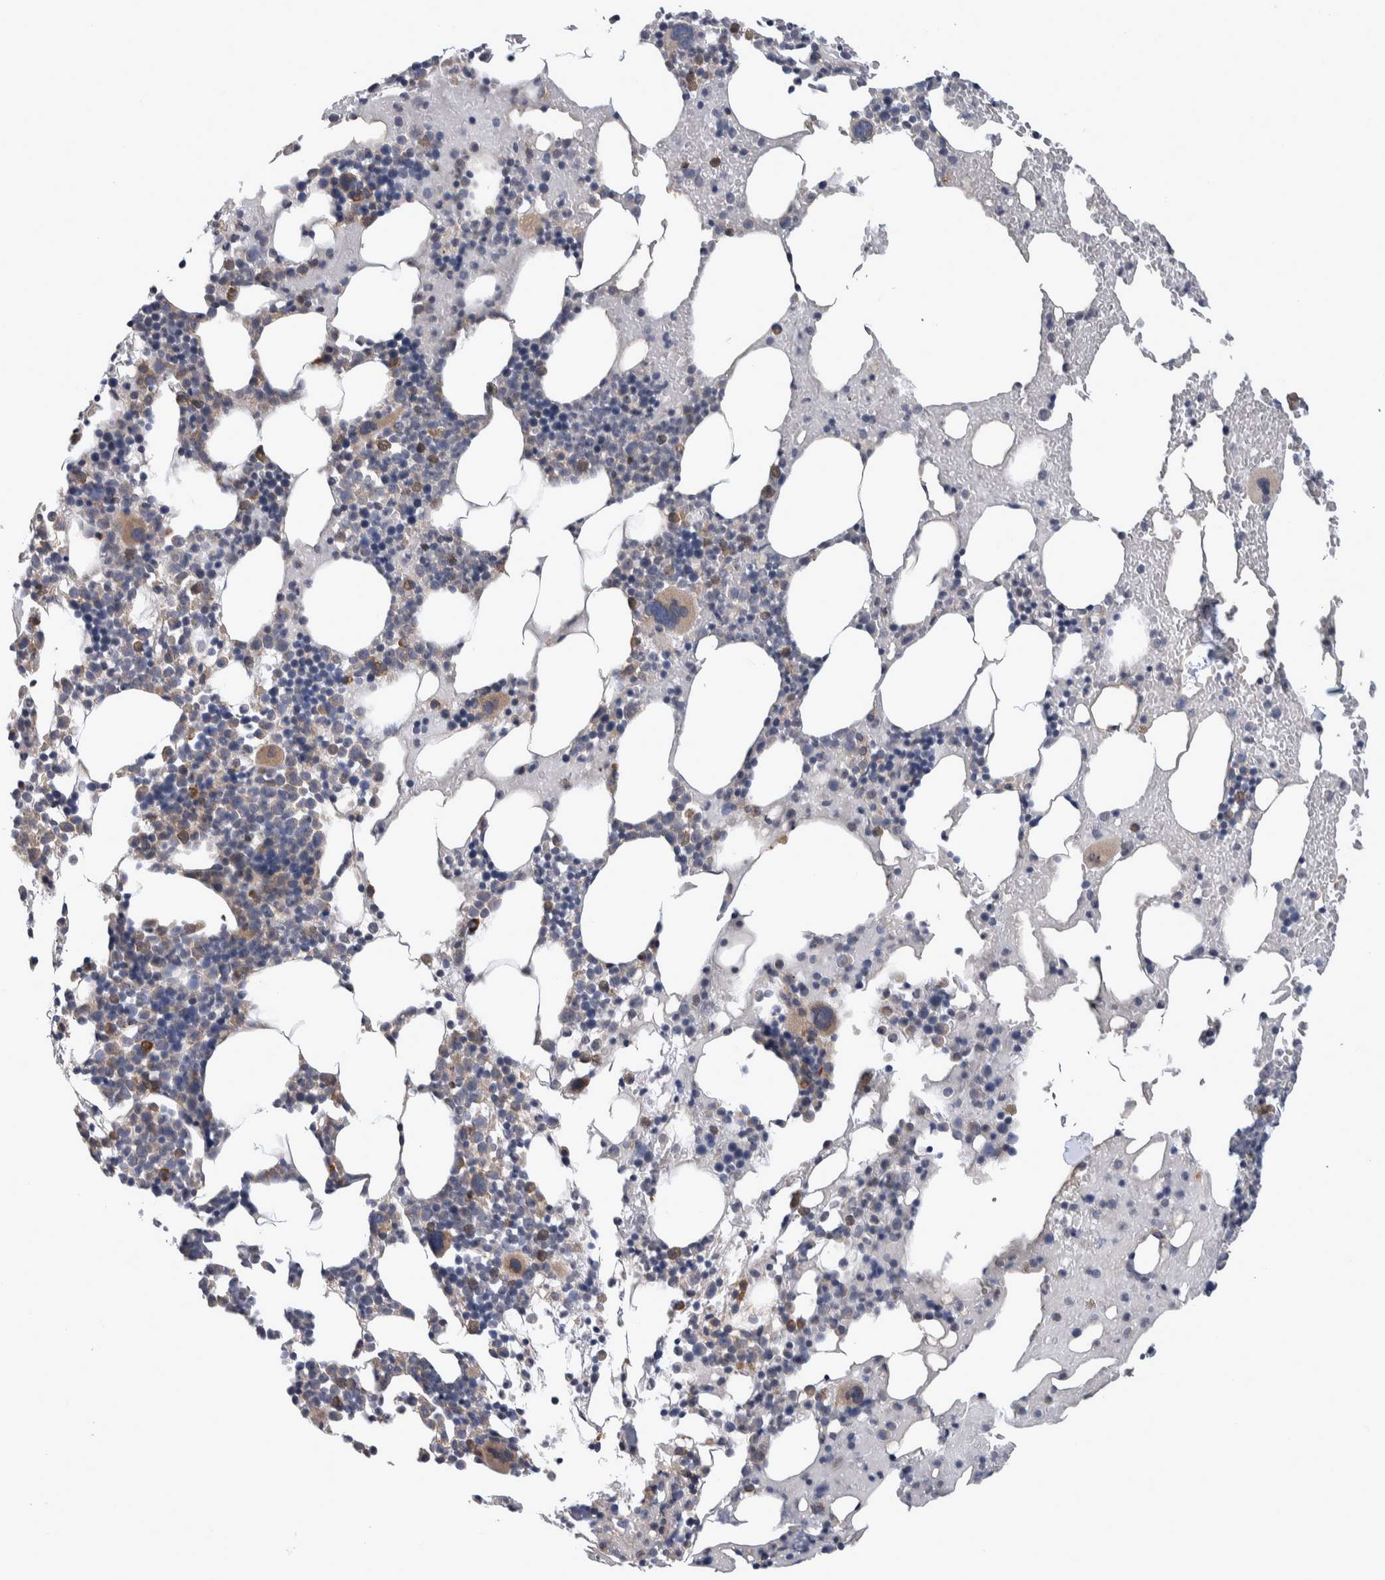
{"staining": {"intensity": "moderate", "quantity": "<25%", "location": "cytoplasmic/membranous"}, "tissue": "bone marrow", "cell_type": "Hematopoietic cells", "image_type": "normal", "snomed": [{"axis": "morphology", "description": "Normal tissue, NOS"}, {"axis": "morphology", "description": "Inflammation, NOS"}, {"axis": "topography", "description": "Bone marrow"}], "caption": "A histopathology image of human bone marrow stained for a protein reveals moderate cytoplasmic/membranous brown staining in hematopoietic cells.", "gene": "IBTK", "patient": {"sex": "male", "age": 68}}